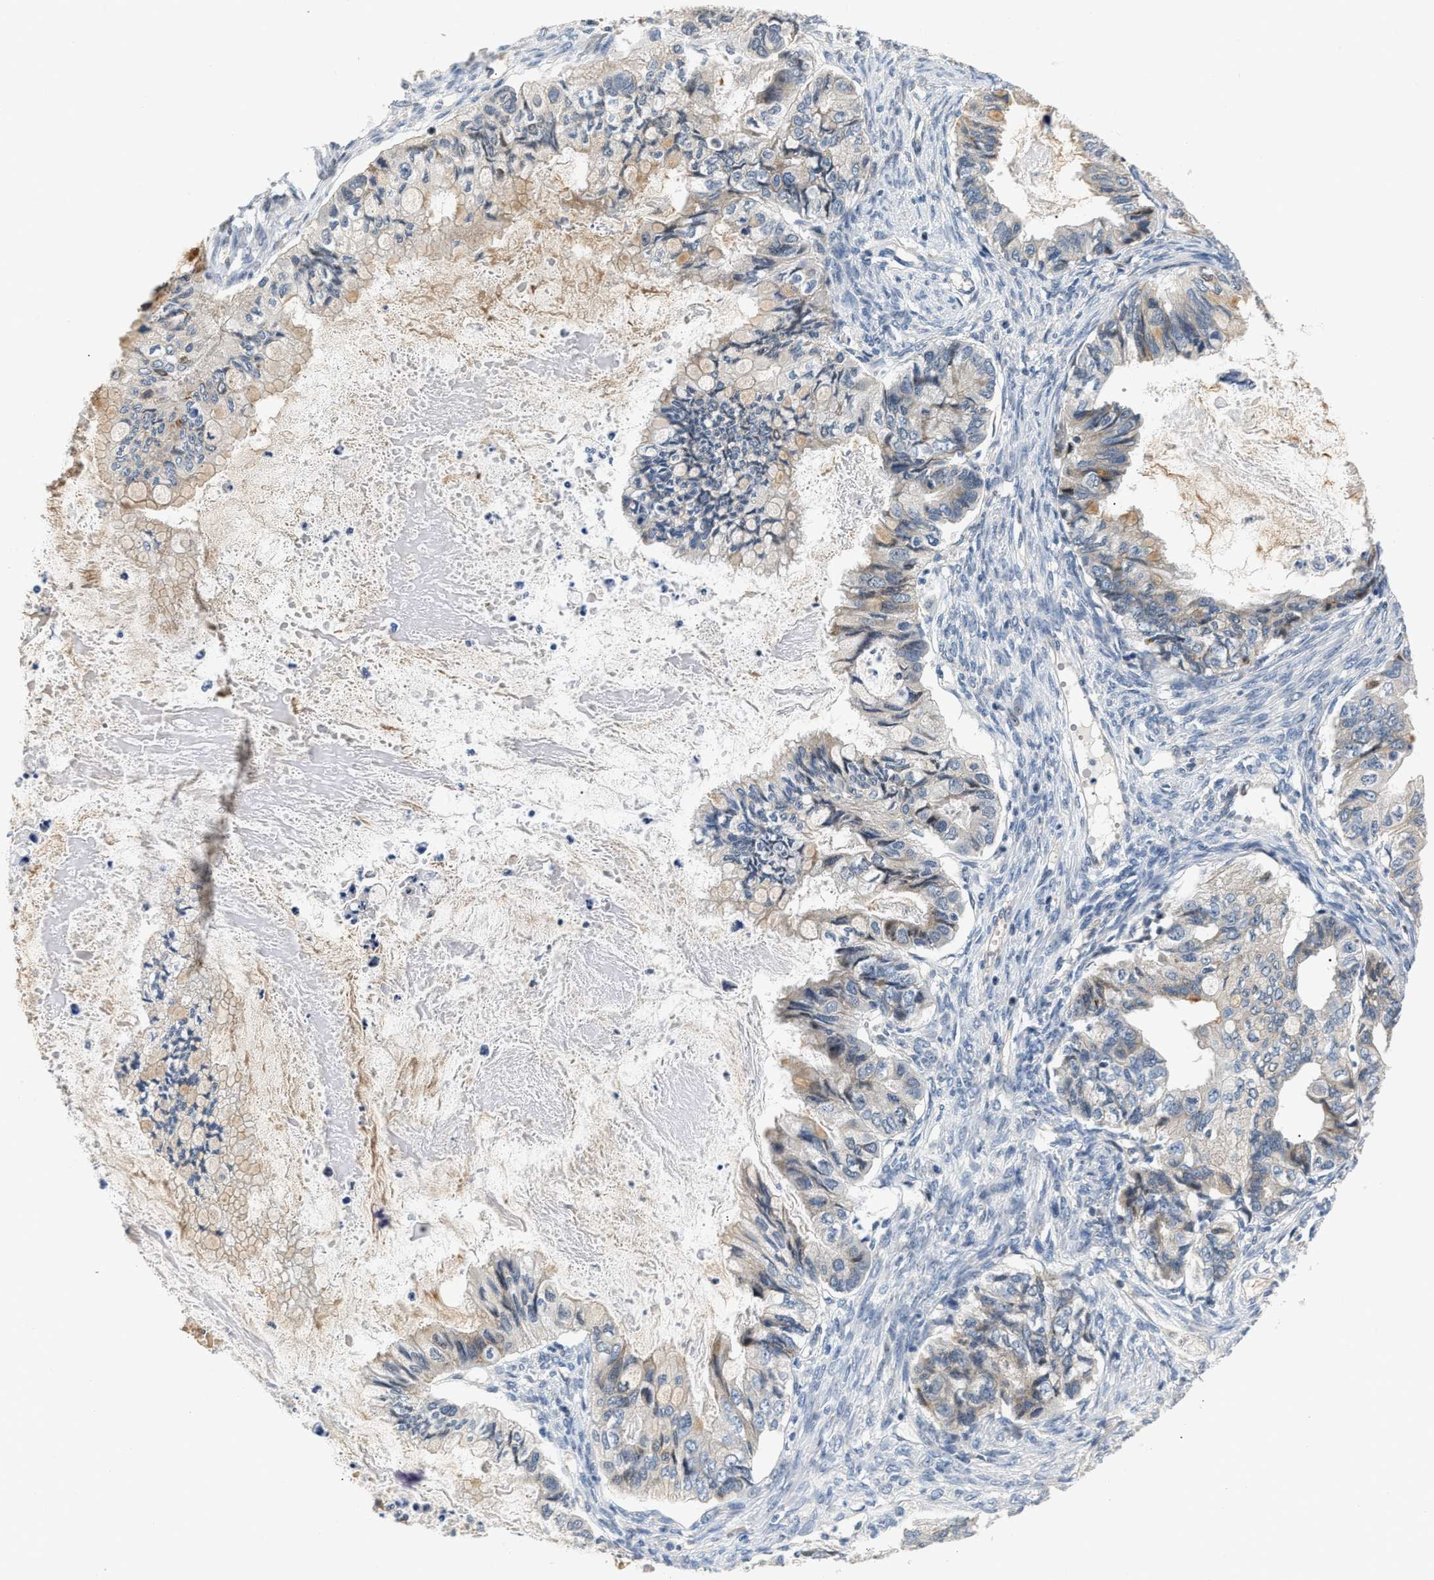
{"staining": {"intensity": "weak", "quantity": "25%-75%", "location": "cytoplasmic/membranous"}, "tissue": "ovarian cancer", "cell_type": "Tumor cells", "image_type": "cancer", "snomed": [{"axis": "morphology", "description": "Cystadenocarcinoma, mucinous, NOS"}, {"axis": "topography", "description": "Ovary"}], "caption": "Tumor cells reveal low levels of weak cytoplasmic/membranous expression in about 25%-75% of cells in mucinous cystadenocarcinoma (ovarian).", "gene": "TNIP2", "patient": {"sex": "female", "age": 80}}